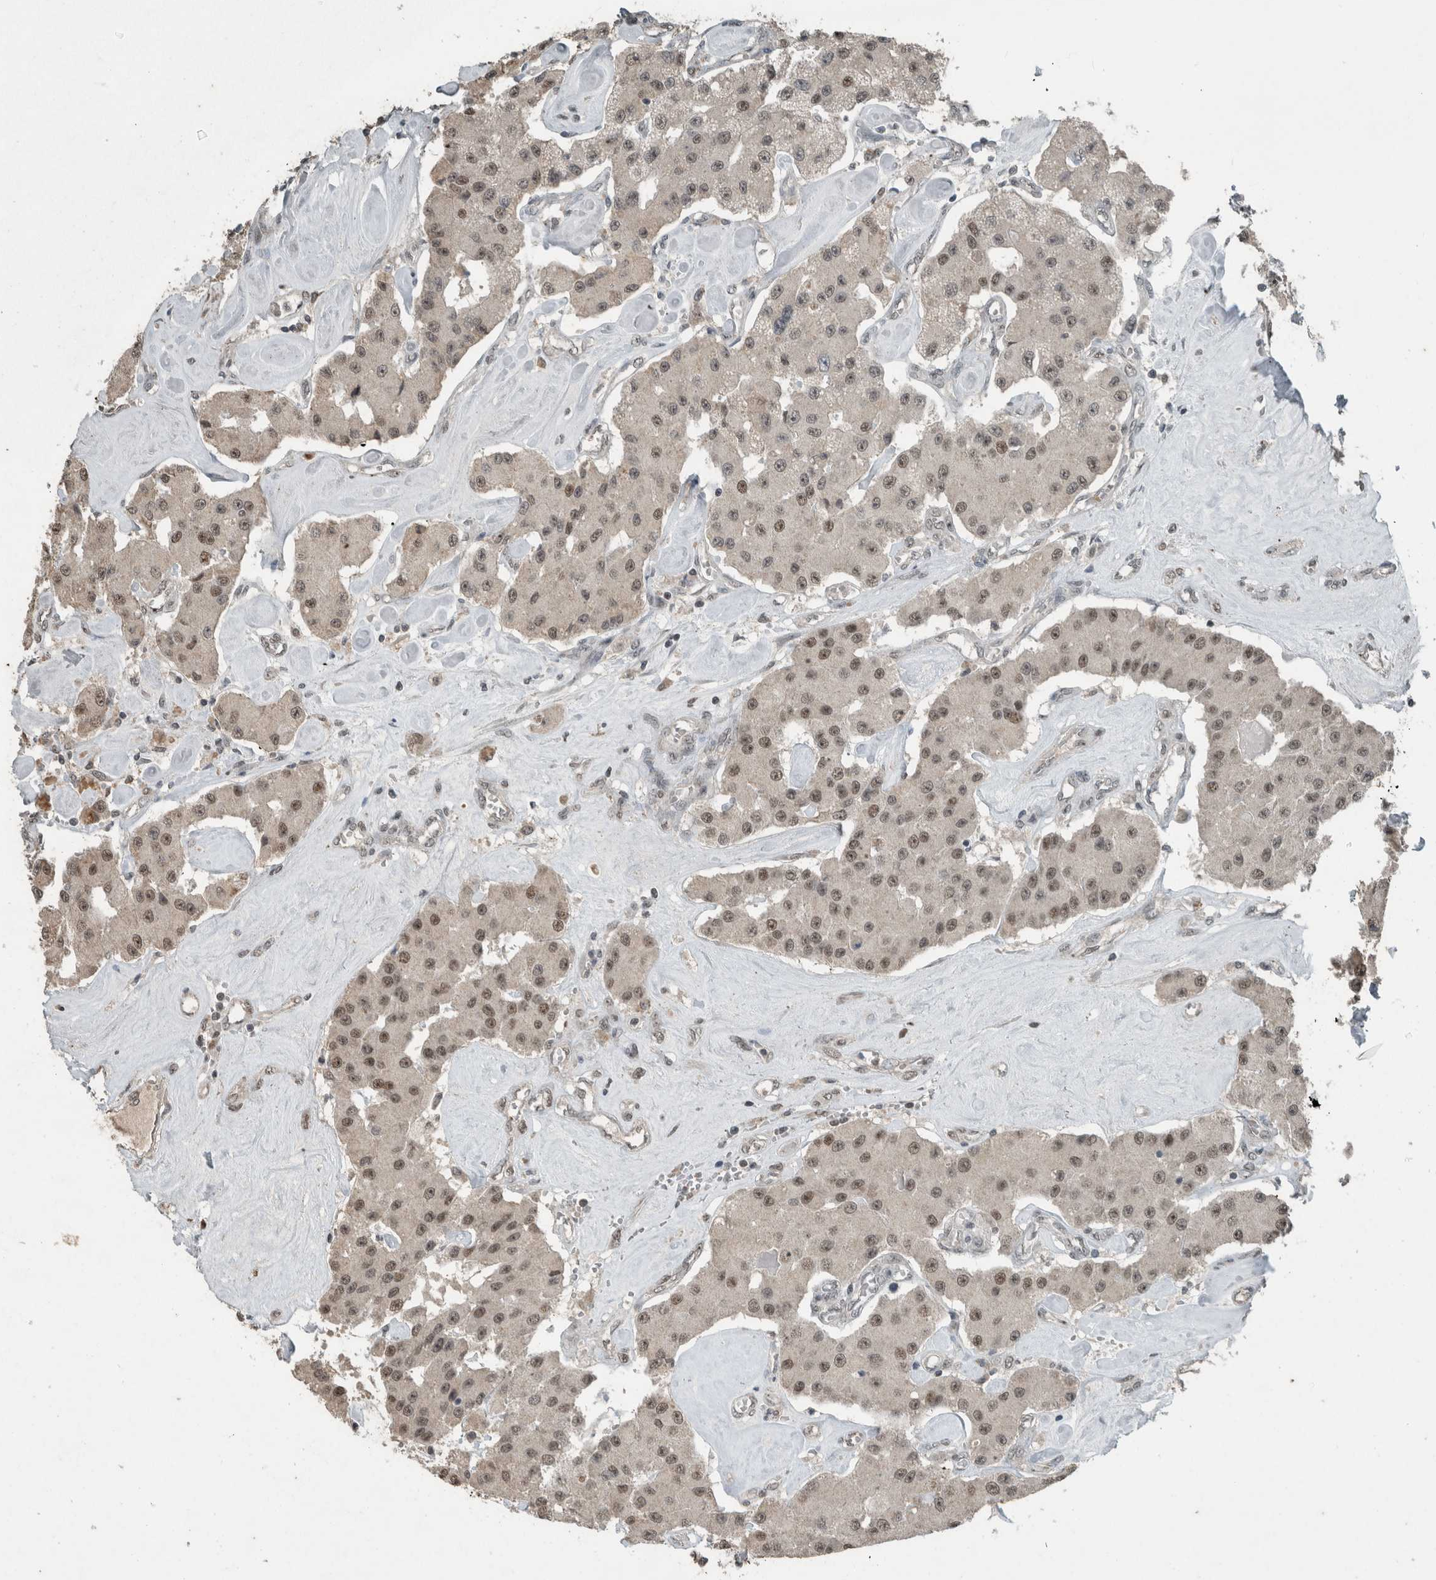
{"staining": {"intensity": "moderate", "quantity": ">75%", "location": "nuclear"}, "tissue": "carcinoid", "cell_type": "Tumor cells", "image_type": "cancer", "snomed": [{"axis": "morphology", "description": "Carcinoid, malignant, NOS"}, {"axis": "topography", "description": "Pancreas"}], "caption": "IHC photomicrograph of neoplastic tissue: human carcinoid stained using IHC reveals medium levels of moderate protein expression localized specifically in the nuclear of tumor cells, appearing as a nuclear brown color.", "gene": "ZNF24", "patient": {"sex": "male", "age": 41}}